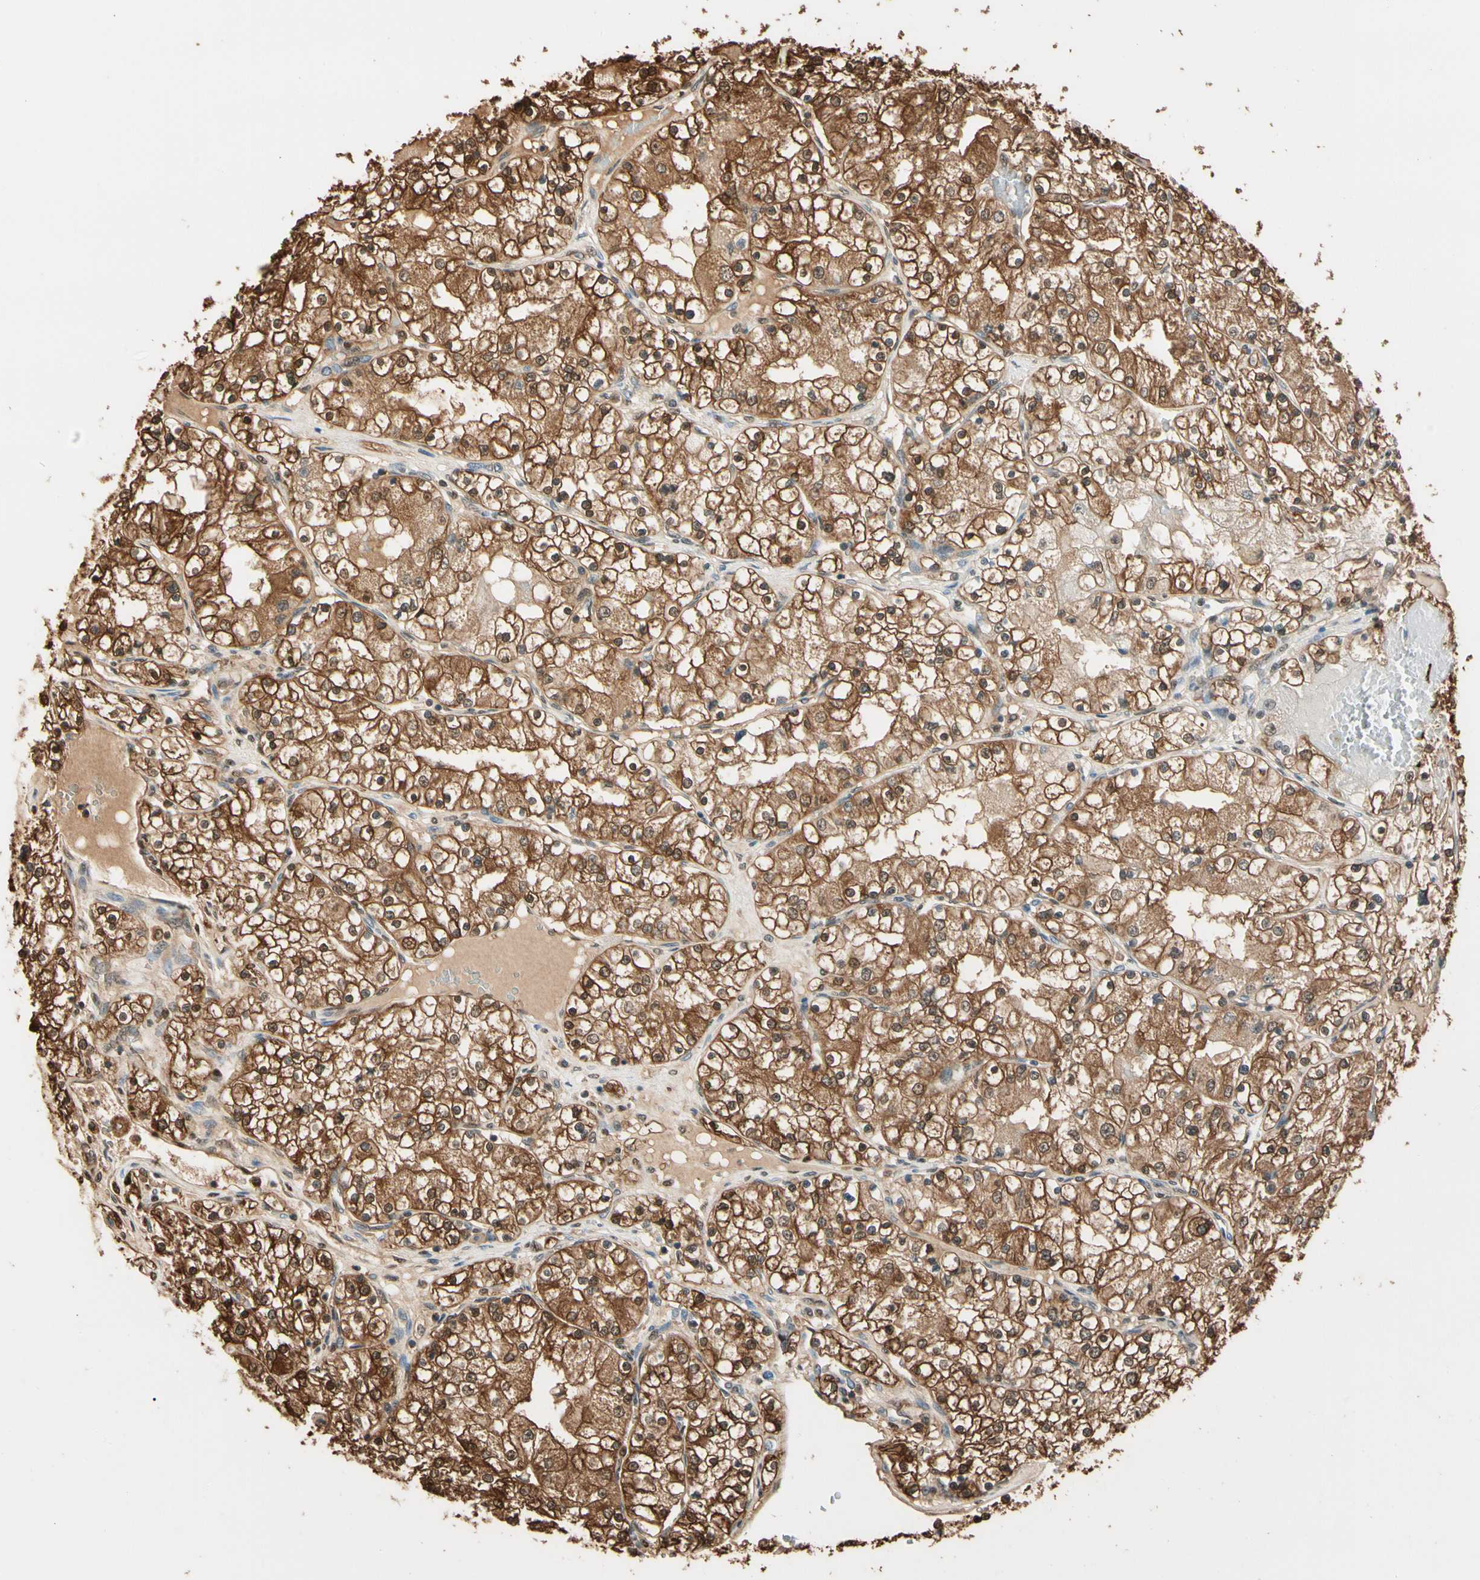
{"staining": {"intensity": "moderate", "quantity": ">75%", "location": "cytoplasmic/membranous,nuclear"}, "tissue": "renal cancer", "cell_type": "Tumor cells", "image_type": "cancer", "snomed": [{"axis": "morphology", "description": "Adenocarcinoma, NOS"}, {"axis": "topography", "description": "Kidney"}], "caption": "Immunohistochemistry staining of adenocarcinoma (renal), which exhibits medium levels of moderate cytoplasmic/membranous and nuclear staining in about >75% of tumor cells indicating moderate cytoplasmic/membranous and nuclear protein expression. The staining was performed using DAB (3,3'-diaminobenzidine) (brown) for protein detection and nuclei were counterstained in hematoxylin (blue).", "gene": "PNCK", "patient": {"sex": "male", "age": 68}}